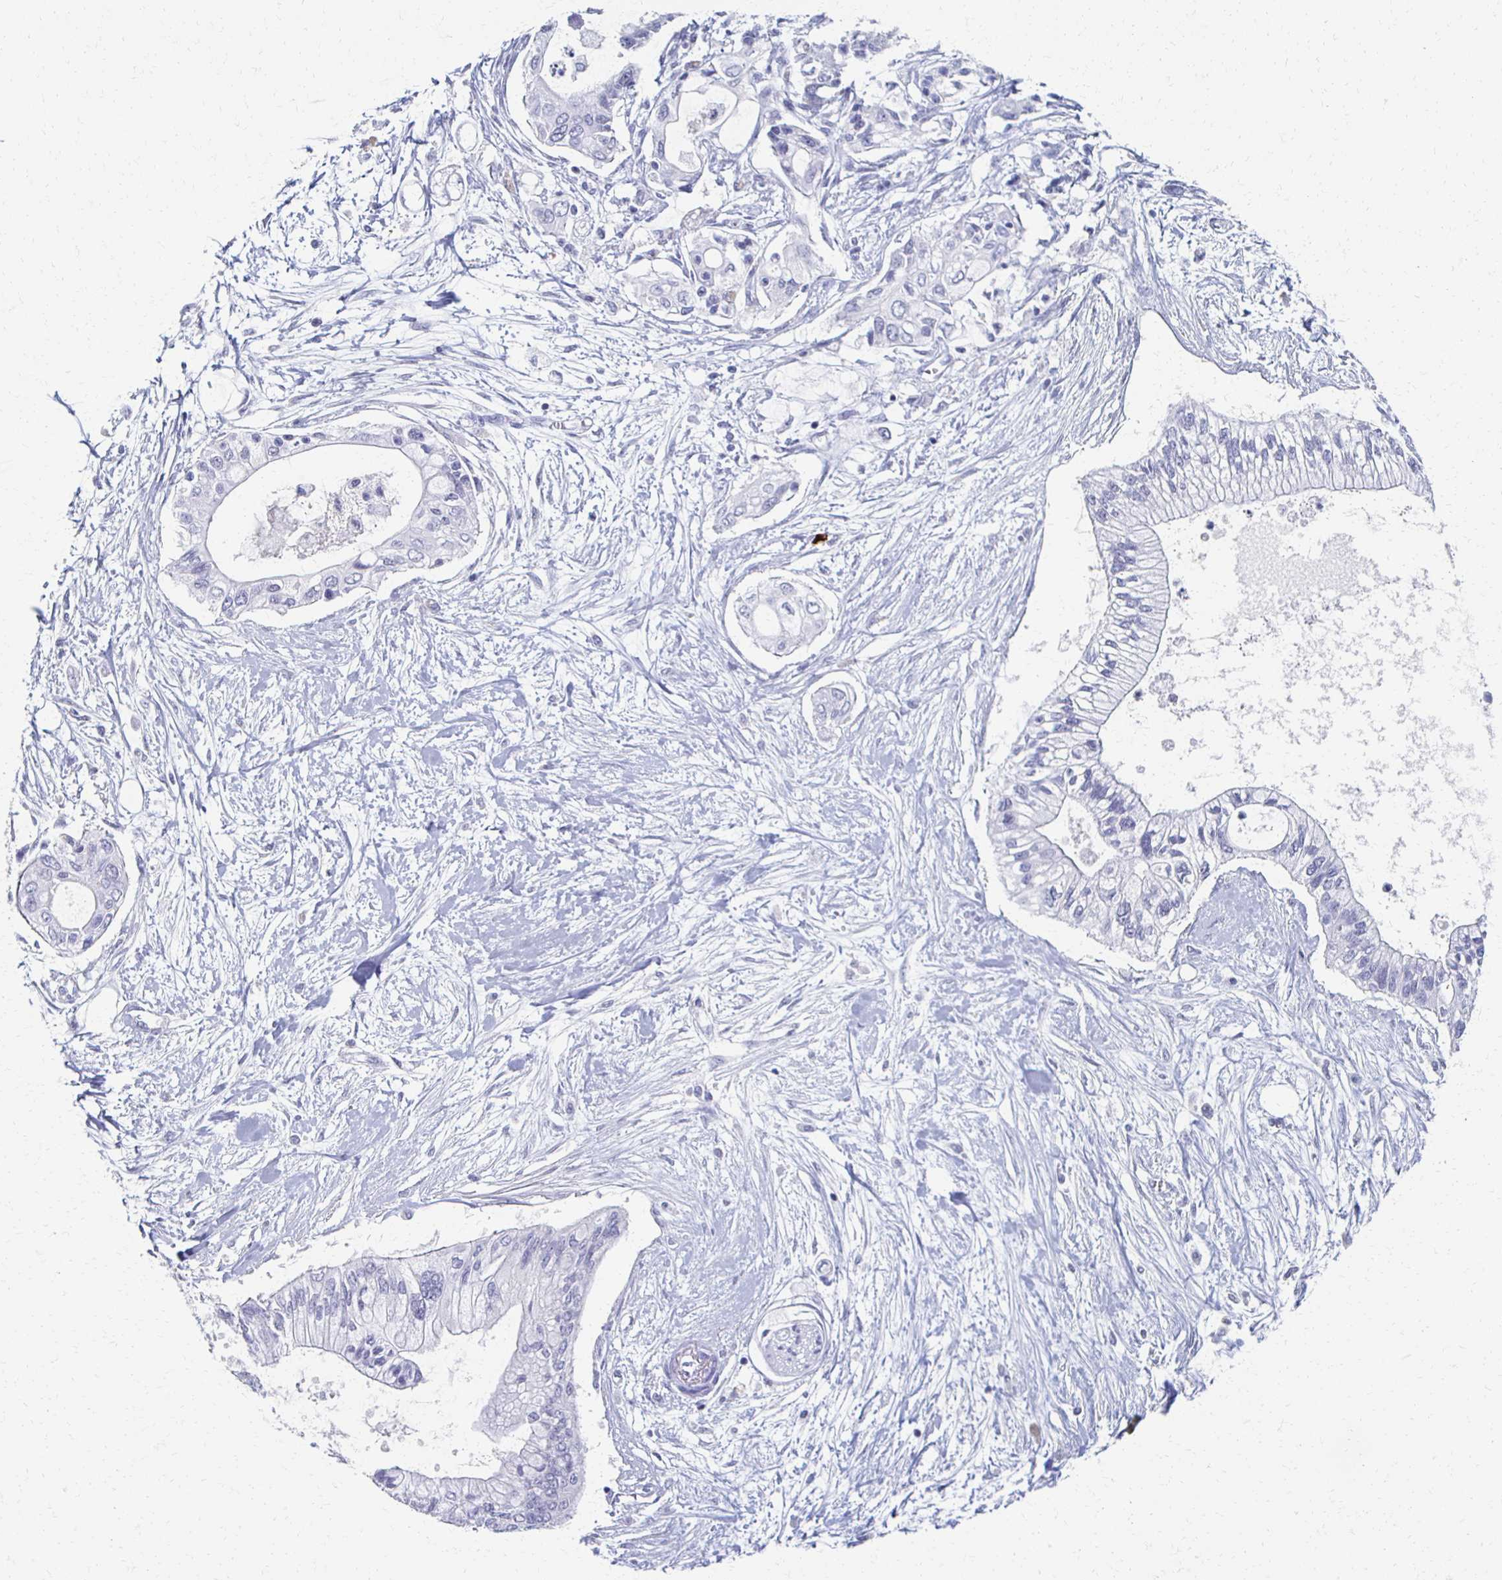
{"staining": {"intensity": "negative", "quantity": "none", "location": "none"}, "tissue": "pancreatic cancer", "cell_type": "Tumor cells", "image_type": "cancer", "snomed": [{"axis": "morphology", "description": "Adenocarcinoma, NOS"}, {"axis": "topography", "description": "Pancreas"}], "caption": "IHC histopathology image of human pancreatic adenocarcinoma stained for a protein (brown), which shows no expression in tumor cells.", "gene": "CXCR2", "patient": {"sex": "female", "age": 77}}